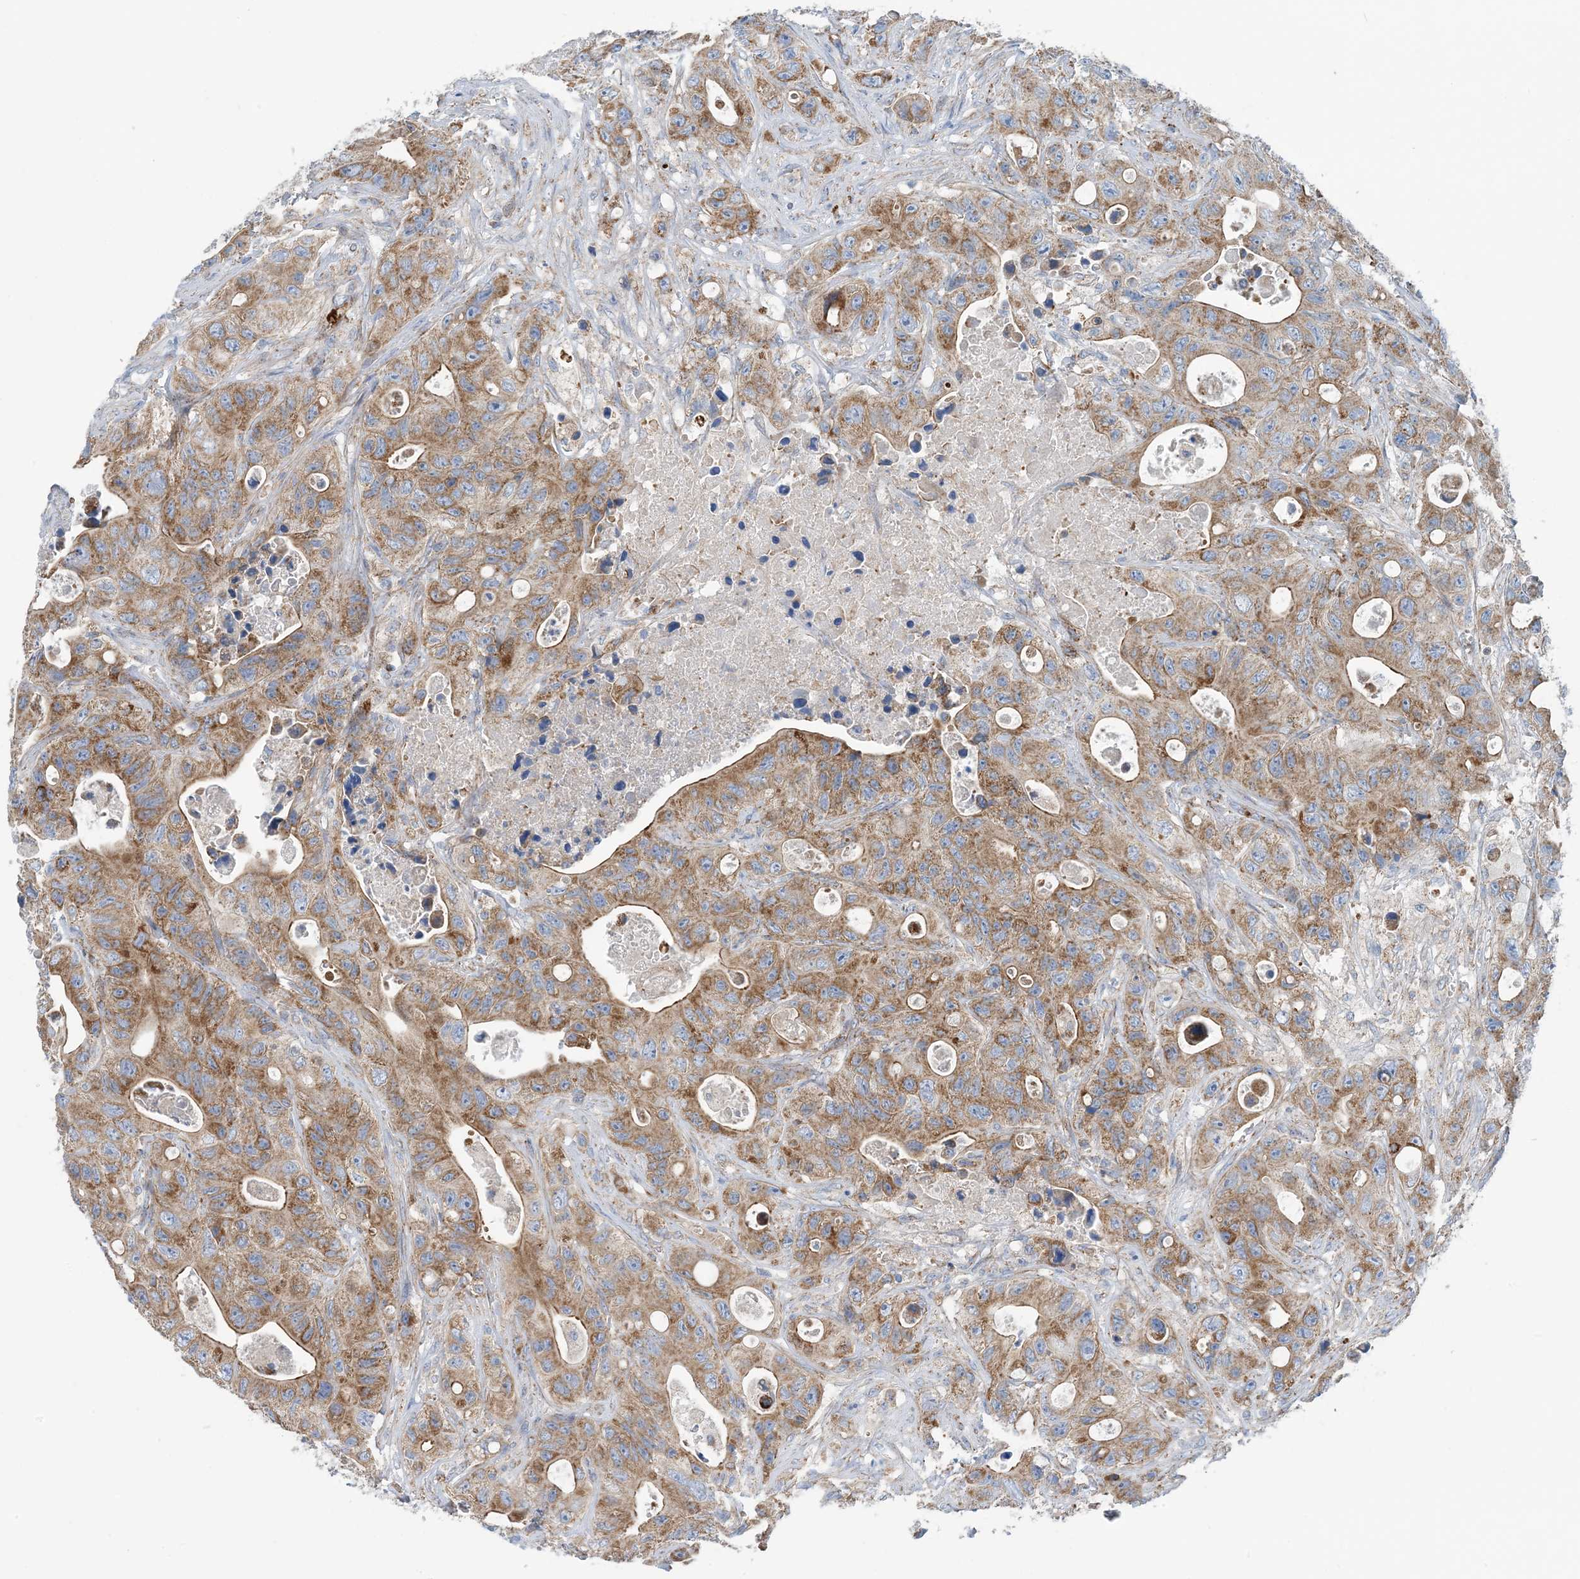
{"staining": {"intensity": "moderate", "quantity": ">75%", "location": "cytoplasmic/membranous"}, "tissue": "colorectal cancer", "cell_type": "Tumor cells", "image_type": "cancer", "snomed": [{"axis": "morphology", "description": "Adenocarcinoma, NOS"}, {"axis": "topography", "description": "Colon"}], "caption": "Protein staining of adenocarcinoma (colorectal) tissue reveals moderate cytoplasmic/membranous positivity in approximately >75% of tumor cells.", "gene": "PHOSPHO2", "patient": {"sex": "female", "age": 46}}